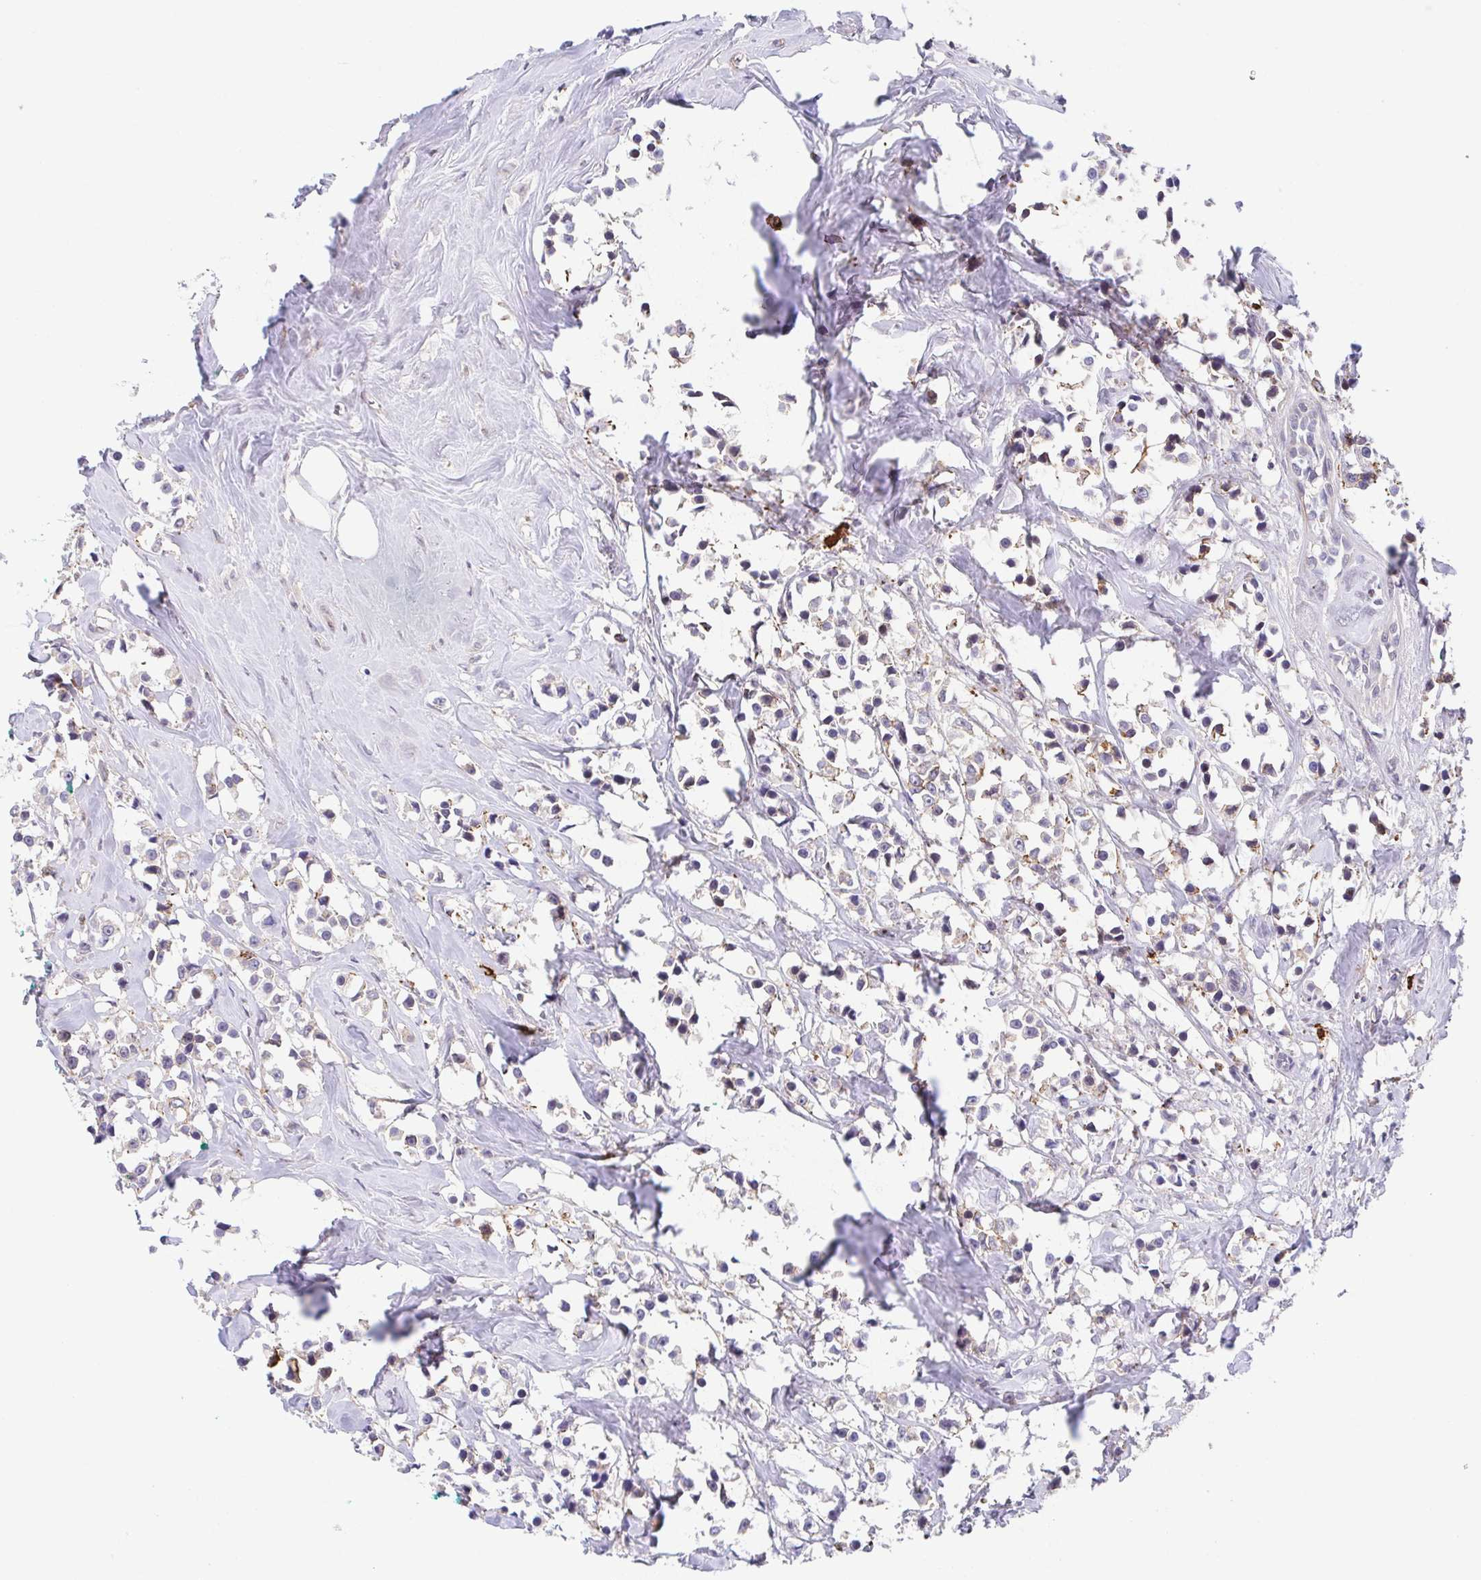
{"staining": {"intensity": "weak", "quantity": "<25%", "location": "cytoplasmic/membranous"}, "tissue": "breast cancer", "cell_type": "Tumor cells", "image_type": "cancer", "snomed": [{"axis": "morphology", "description": "Duct carcinoma"}, {"axis": "topography", "description": "Breast"}], "caption": "Immunohistochemistry of breast cancer (intraductal carcinoma) demonstrates no expression in tumor cells. The staining is performed using DAB brown chromogen with nuclei counter-stained in using hematoxylin.", "gene": "PREPL", "patient": {"sex": "female", "age": 80}}